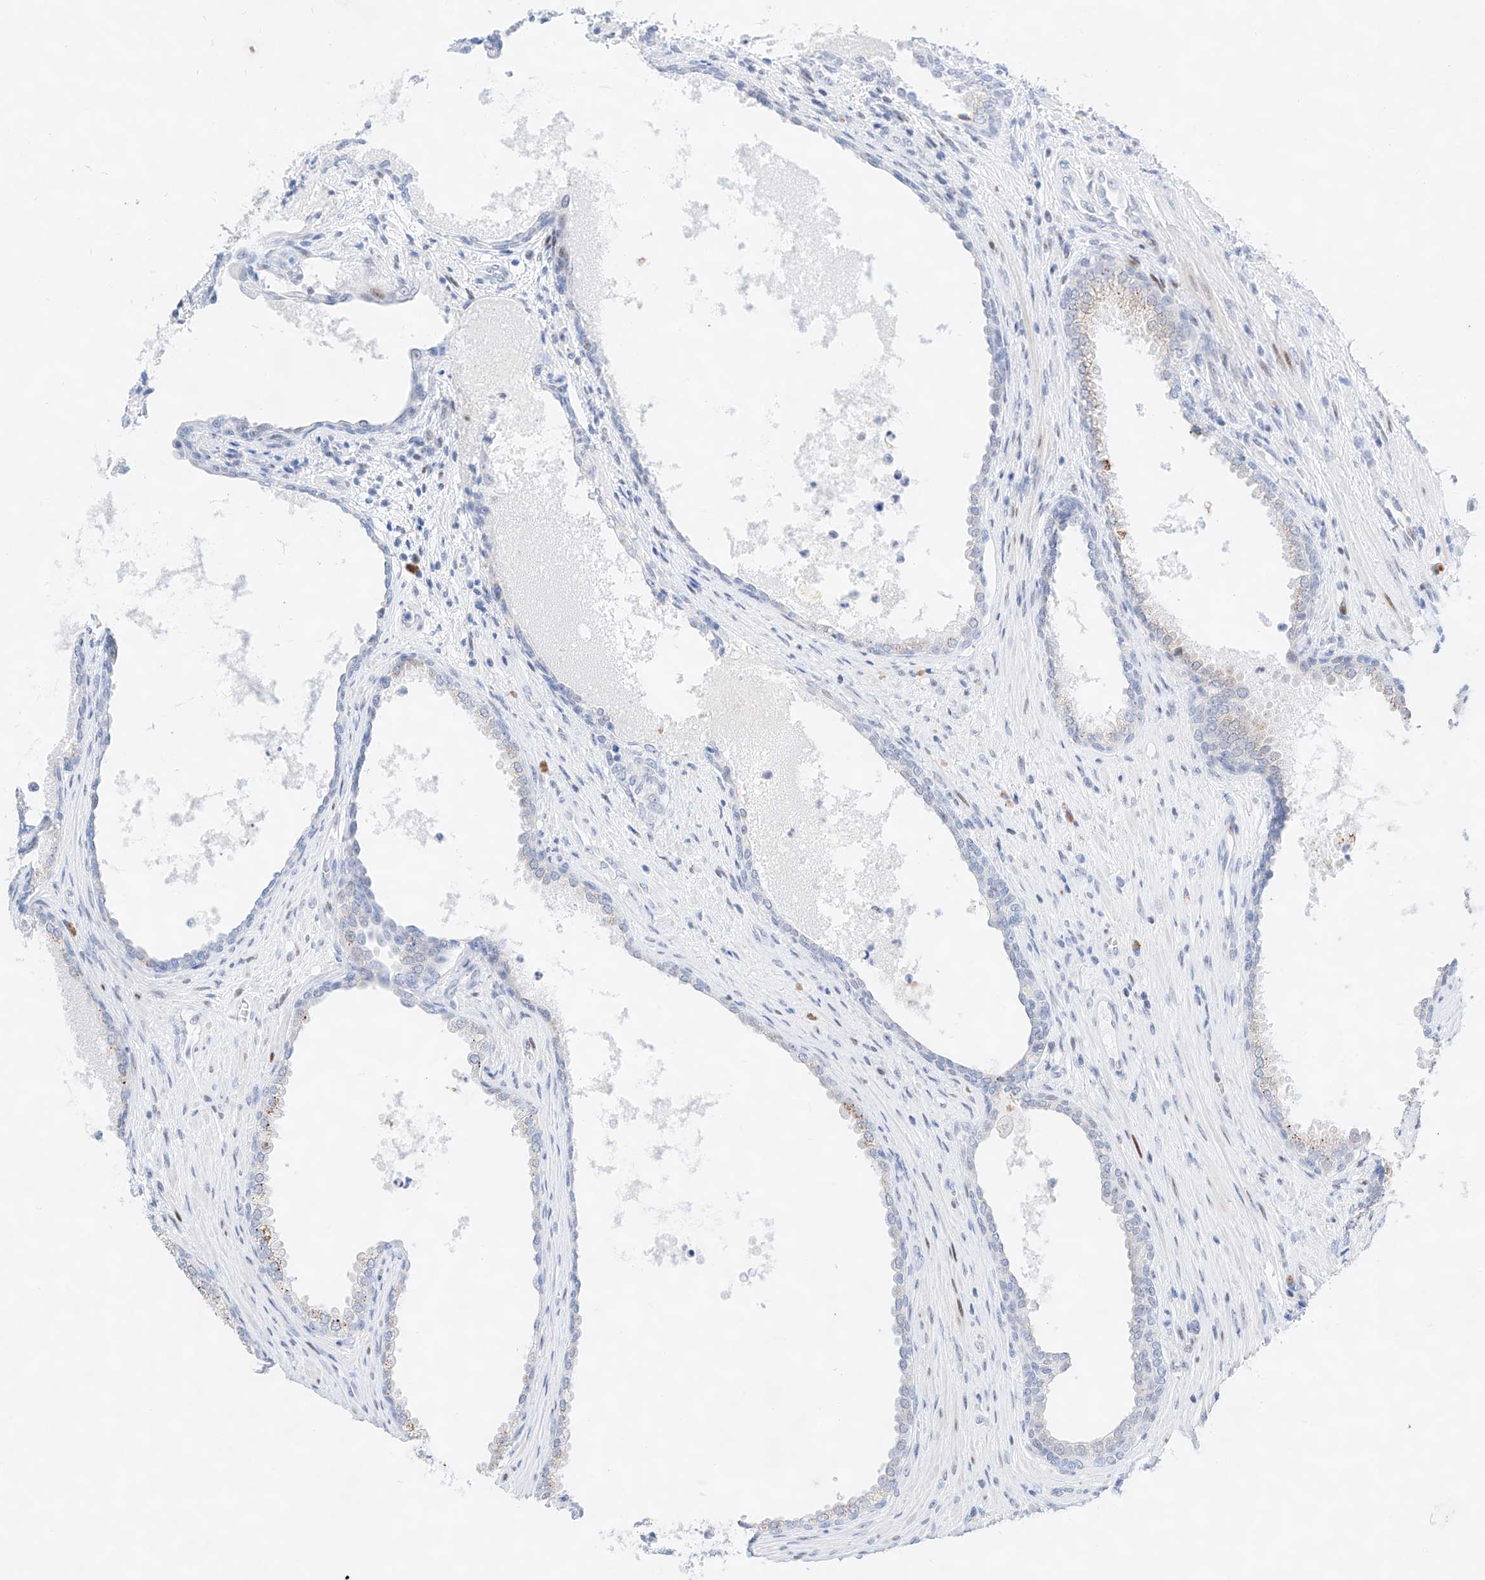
{"staining": {"intensity": "weak", "quantity": "<25%", "location": "cytoplasmic/membranous"}, "tissue": "prostate", "cell_type": "Glandular cells", "image_type": "normal", "snomed": [{"axis": "morphology", "description": "Normal tissue, NOS"}, {"axis": "topography", "description": "Prostate"}], "caption": "Prostate stained for a protein using immunohistochemistry shows no expression glandular cells.", "gene": "NT5C3B", "patient": {"sex": "male", "age": 76}}